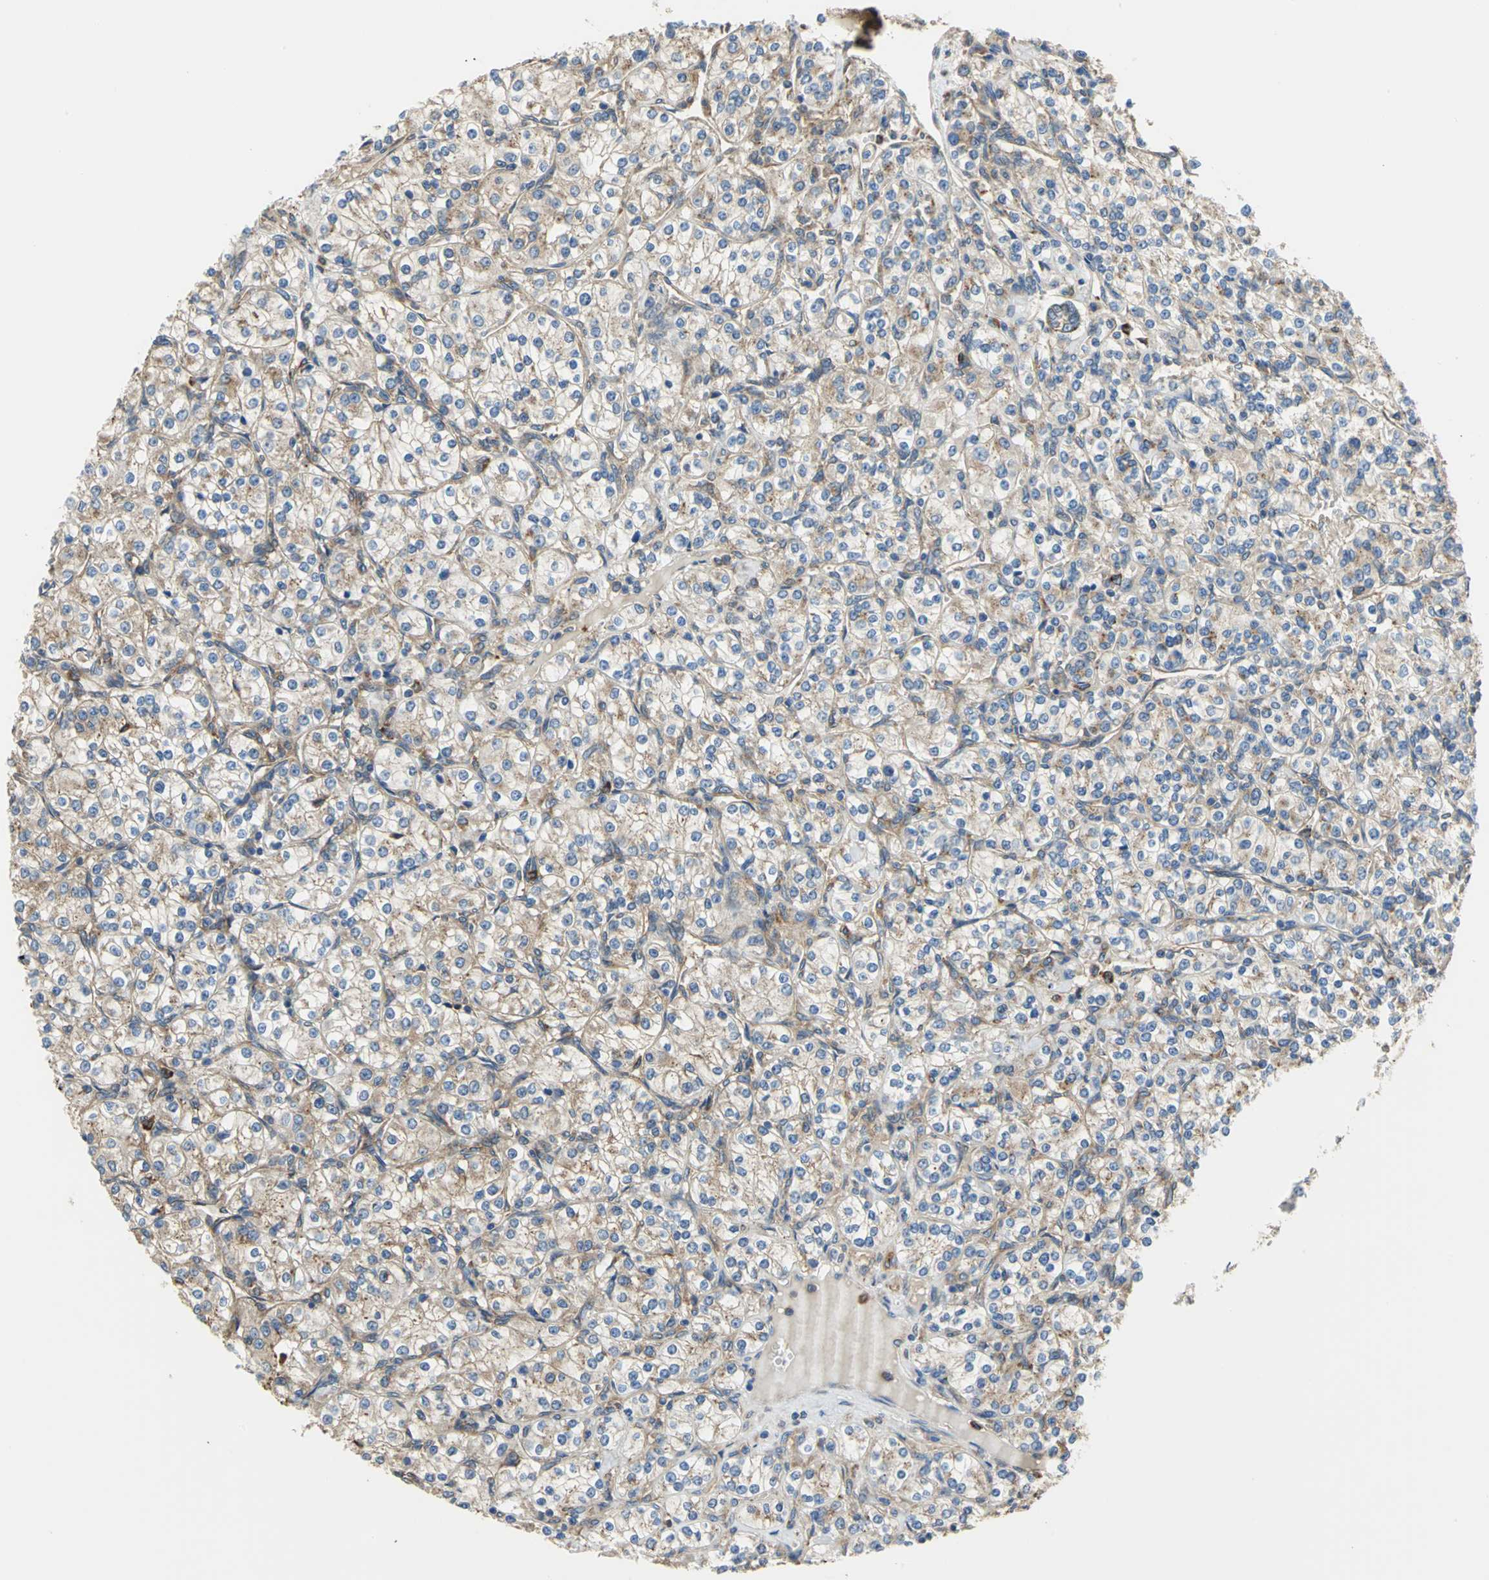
{"staining": {"intensity": "weak", "quantity": "25%-75%", "location": "cytoplasmic/membranous"}, "tissue": "renal cancer", "cell_type": "Tumor cells", "image_type": "cancer", "snomed": [{"axis": "morphology", "description": "Adenocarcinoma, NOS"}, {"axis": "topography", "description": "Kidney"}], "caption": "Protein expression analysis of human renal cancer reveals weak cytoplasmic/membranous staining in approximately 25%-75% of tumor cells.", "gene": "DIAPH2", "patient": {"sex": "male", "age": 77}}